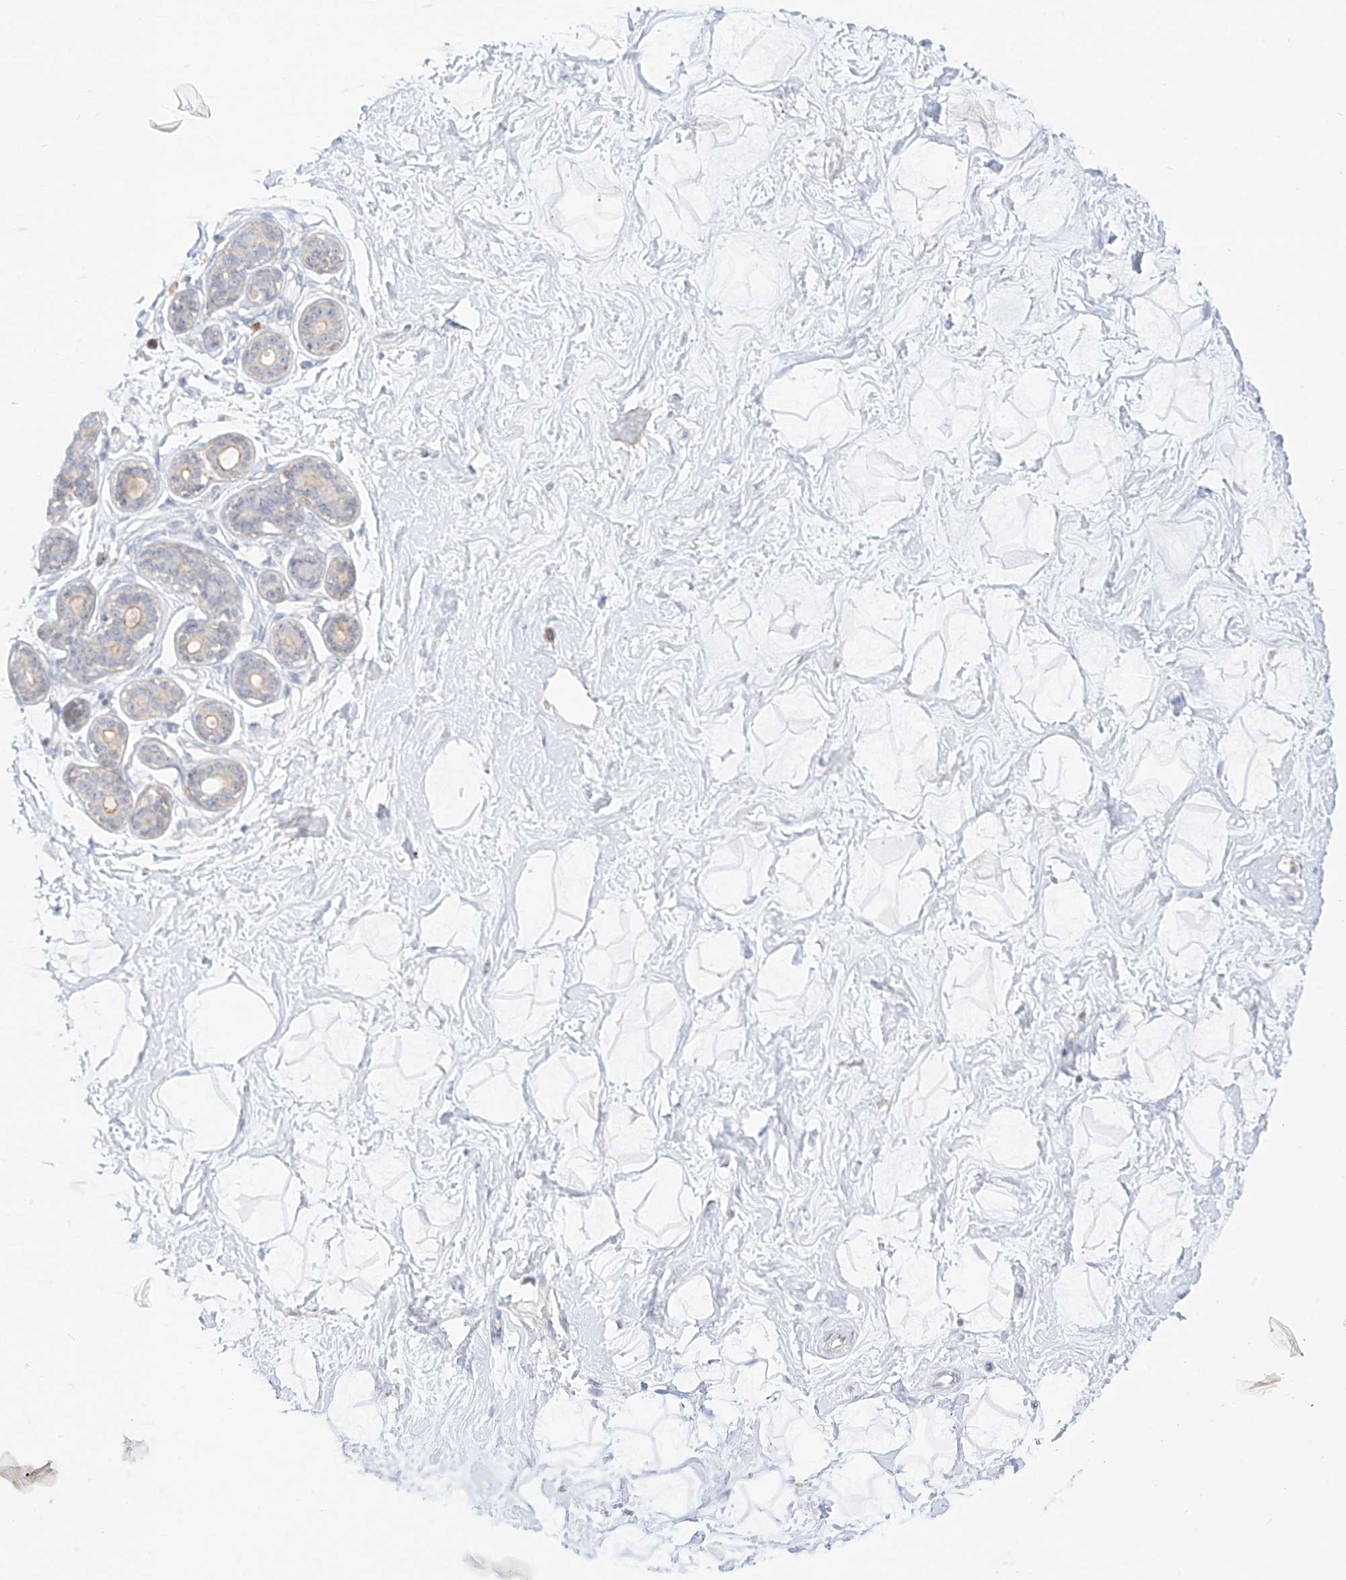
{"staining": {"intensity": "negative", "quantity": "none", "location": "none"}, "tissue": "breast", "cell_type": "Adipocytes", "image_type": "normal", "snomed": [{"axis": "morphology", "description": "Normal tissue, NOS"}, {"axis": "morphology", "description": "Adenoma, NOS"}, {"axis": "topography", "description": "Breast"}], "caption": "A high-resolution histopathology image shows IHC staining of unremarkable breast, which reveals no significant positivity in adipocytes. (DAB IHC, high magnification).", "gene": "SYTL3", "patient": {"sex": "female", "age": 23}}